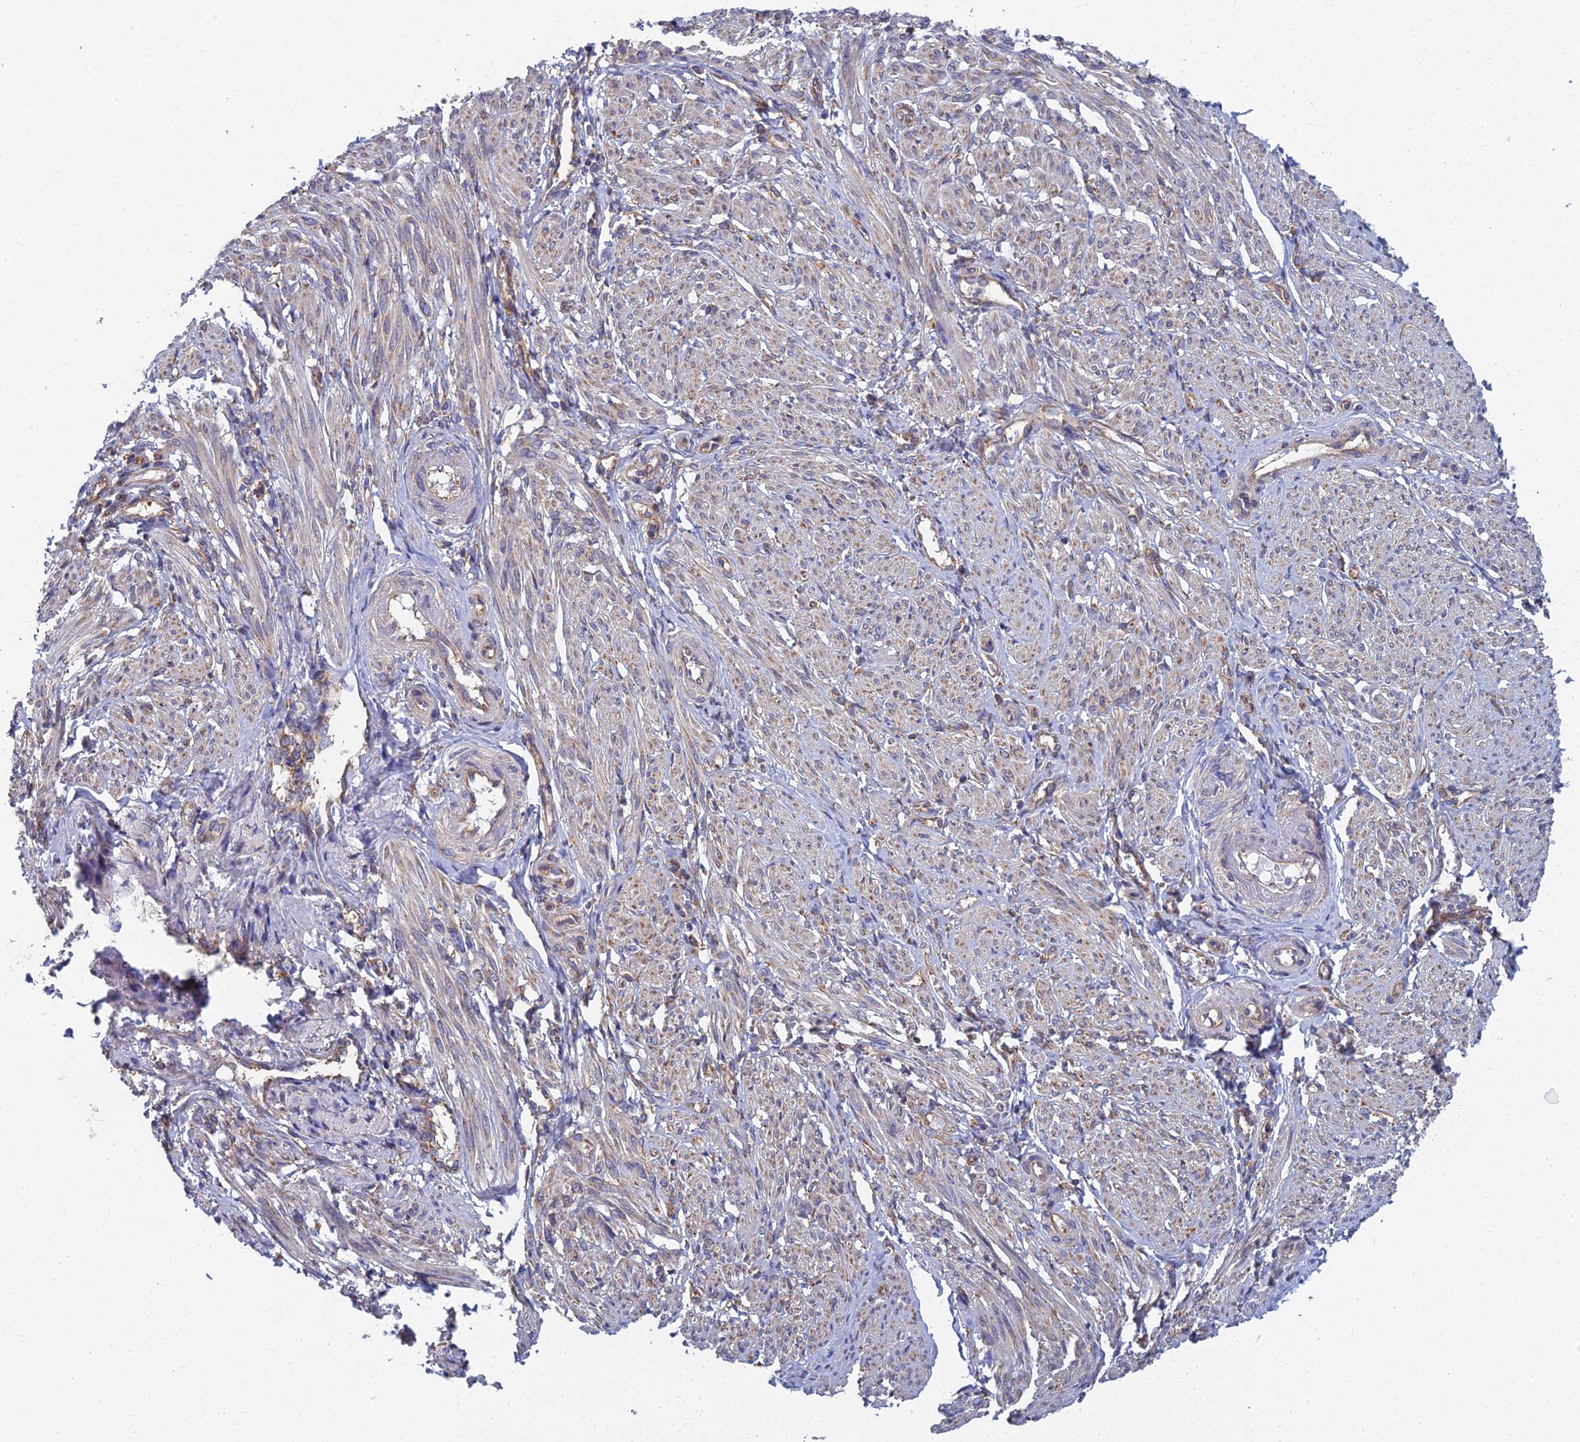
{"staining": {"intensity": "weak", "quantity": "<25%", "location": "cytoplasmic/membranous"}, "tissue": "smooth muscle", "cell_type": "Smooth muscle cells", "image_type": "normal", "snomed": [{"axis": "morphology", "description": "Normal tissue, NOS"}, {"axis": "topography", "description": "Smooth muscle"}], "caption": "This is an IHC photomicrograph of unremarkable human smooth muscle. There is no positivity in smooth muscle cells.", "gene": "KIAA1143", "patient": {"sex": "female", "age": 39}}